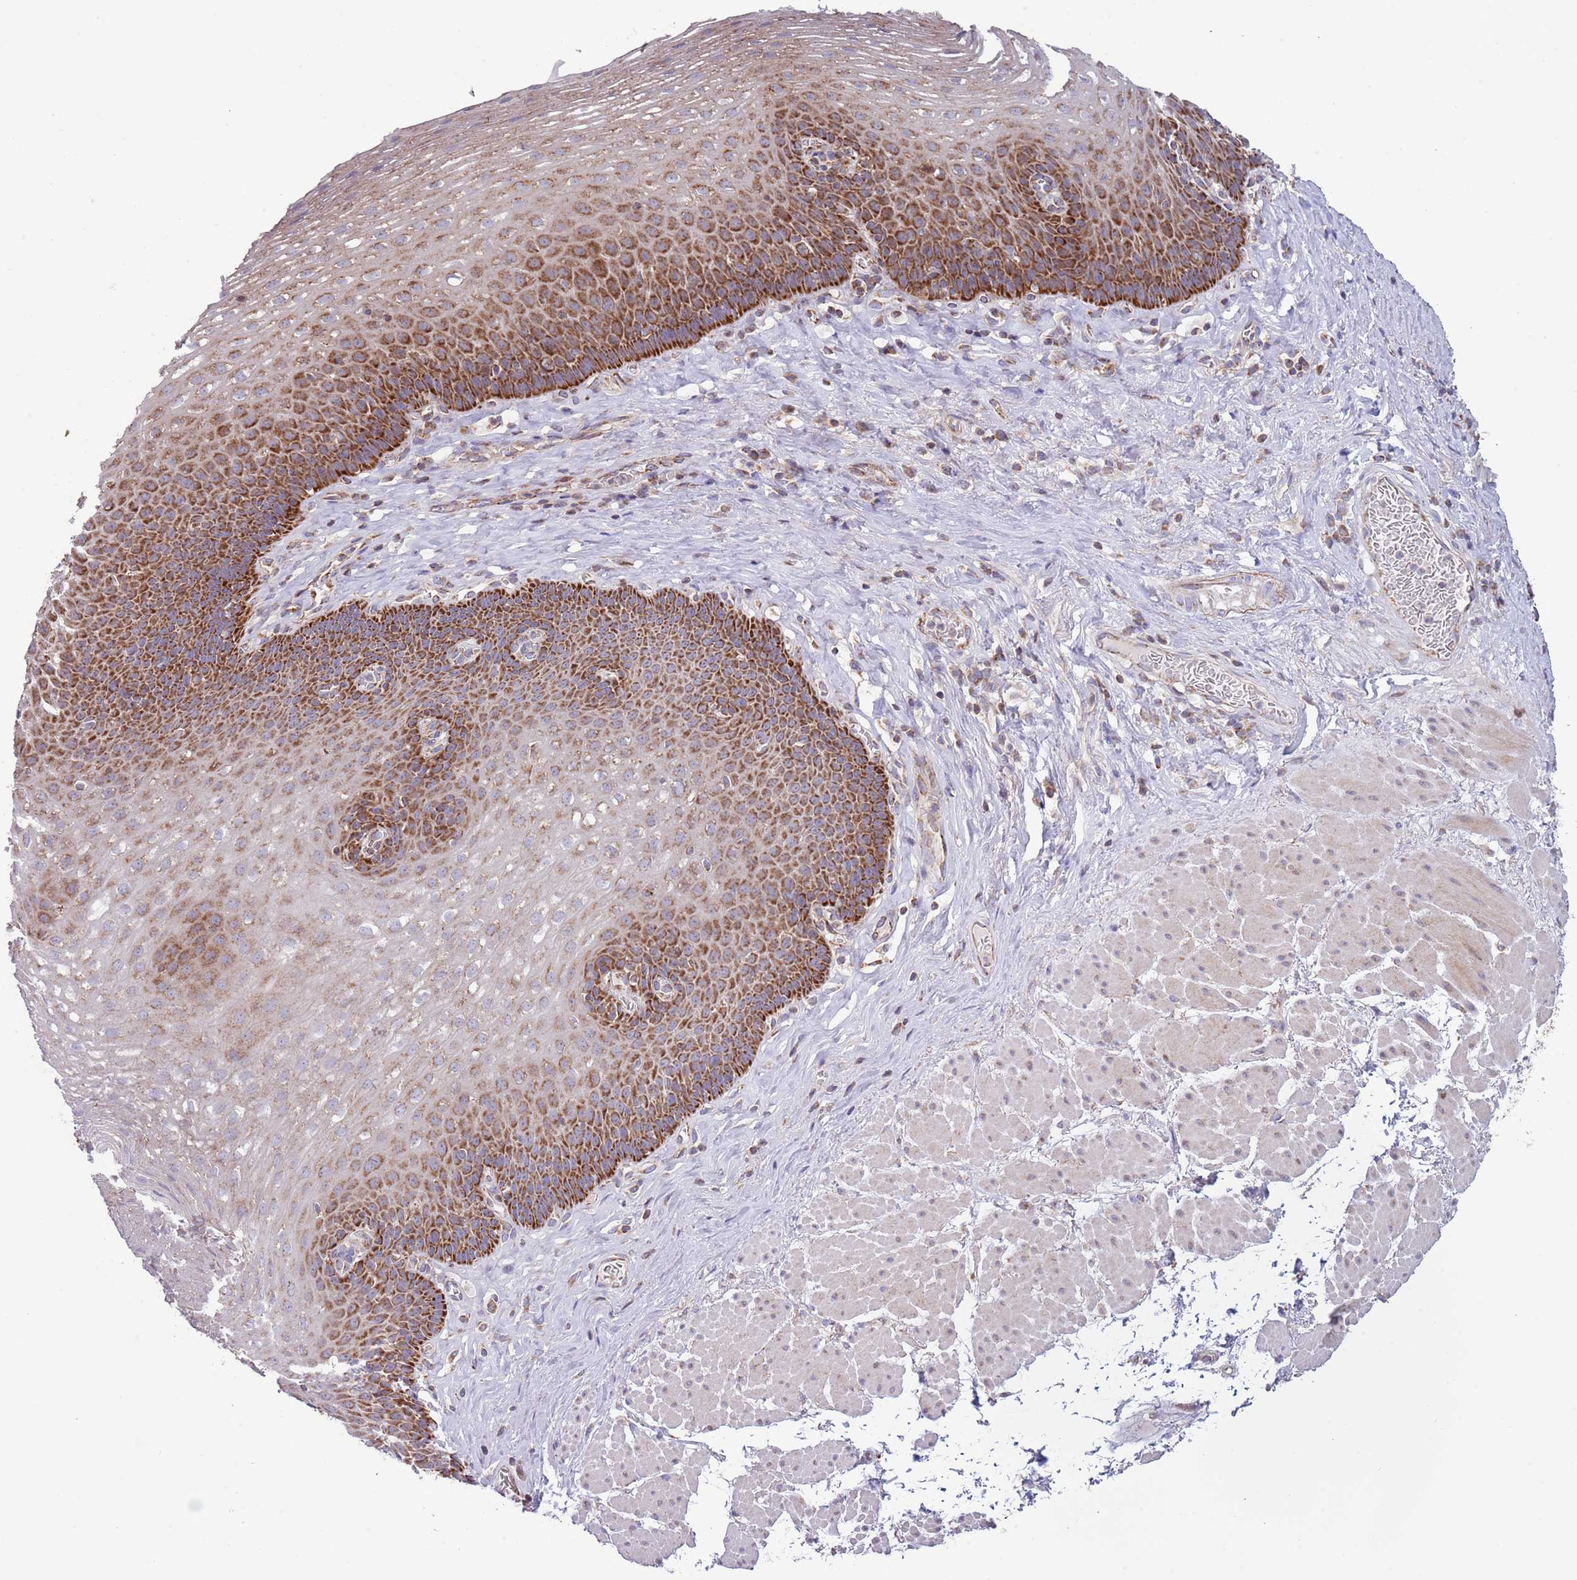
{"staining": {"intensity": "strong", "quantity": ">75%", "location": "cytoplasmic/membranous"}, "tissue": "esophagus", "cell_type": "Squamous epithelial cells", "image_type": "normal", "snomed": [{"axis": "morphology", "description": "Normal tissue, NOS"}, {"axis": "topography", "description": "Esophagus"}], "caption": "This image demonstrates IHC staining of unremarkable esophagus, with high strong cytoplasmic/membranous expression in approximately >75% of squamous epithelial cells.", "gene": "IRS4", "patient": {"sex": "female", "age": 66}}